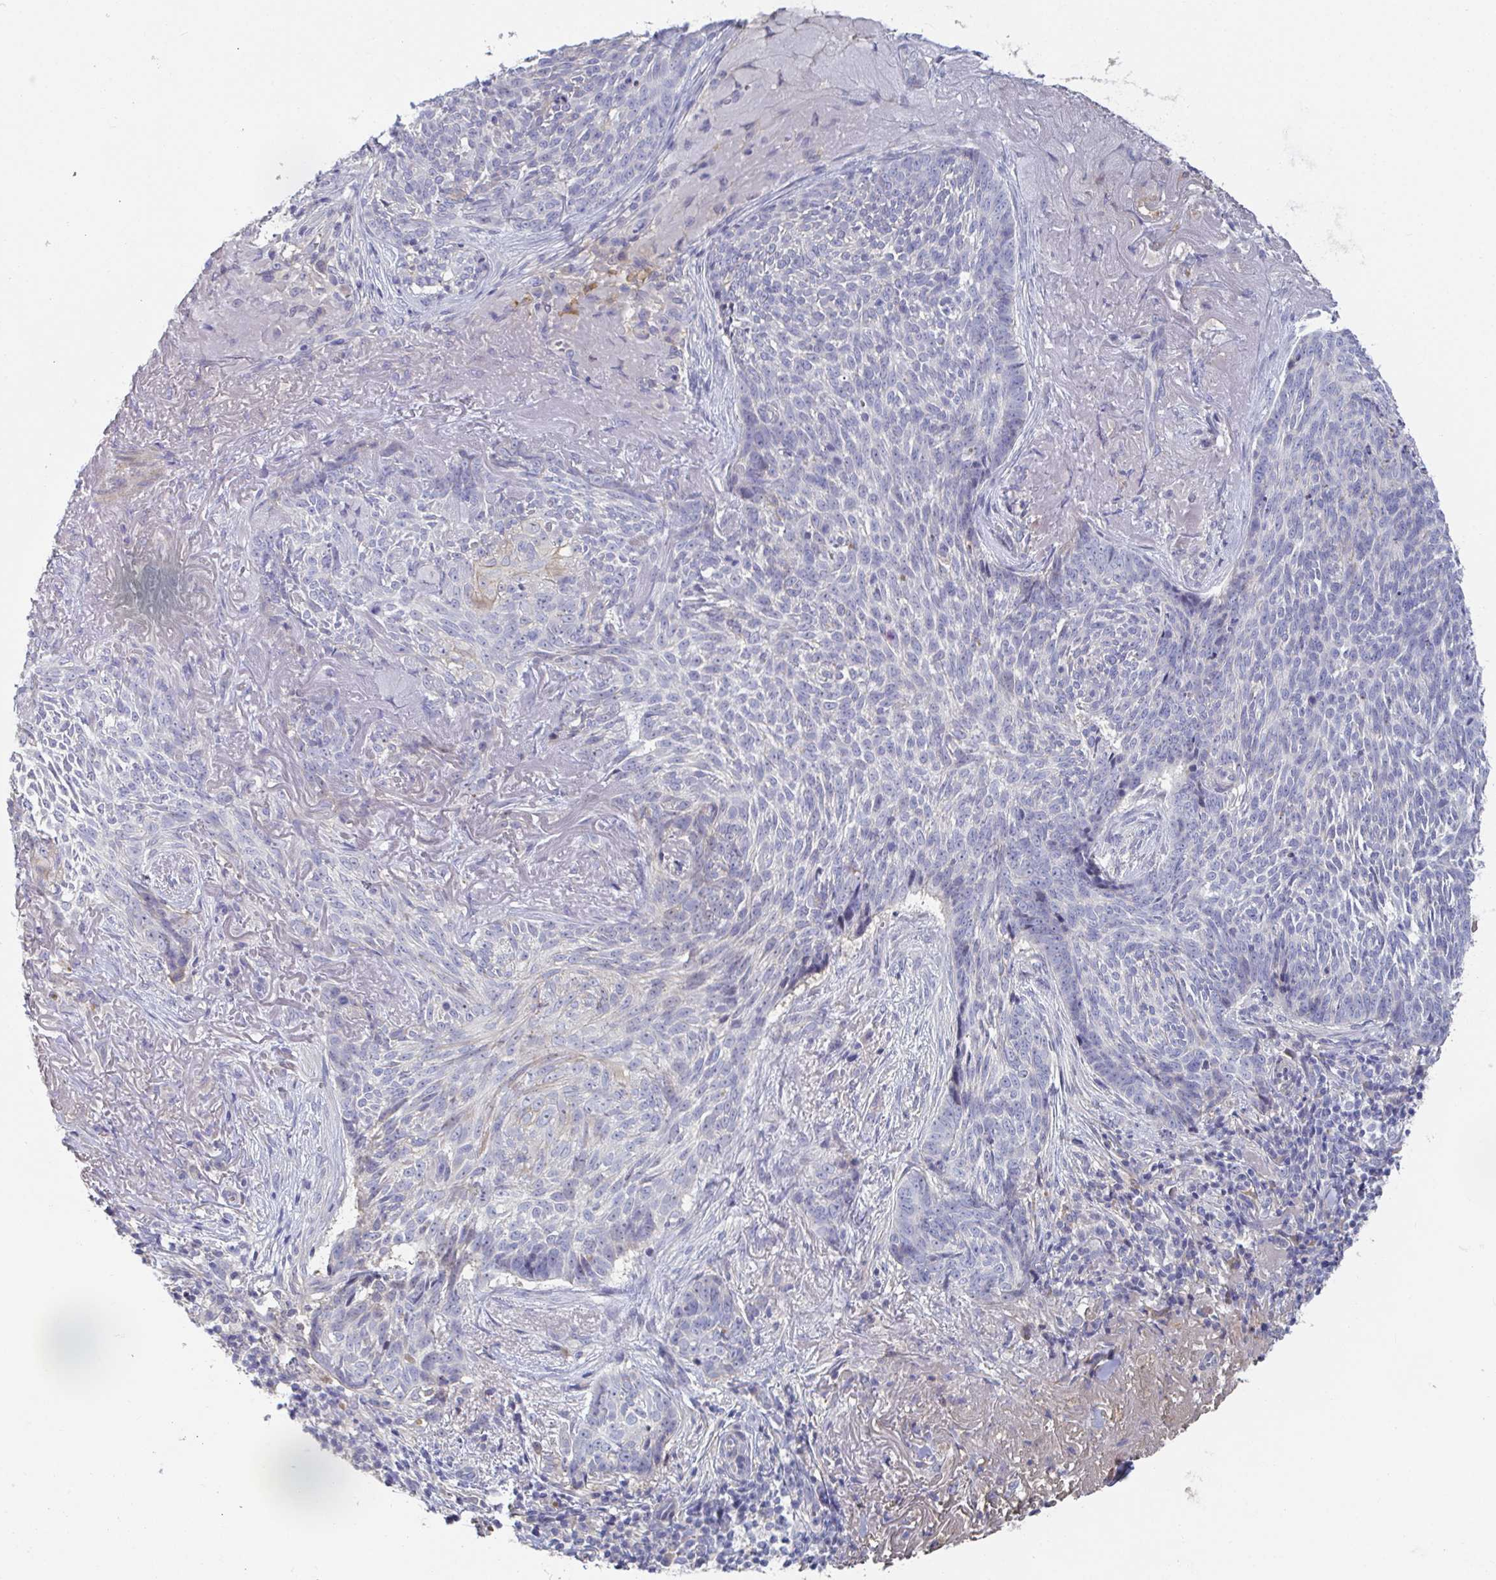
{"staining": {"intensity": "negative", "quantity": "none", "location": "none"}, "tissue": "skin cancer", "cell_type": "Tumor cells", "image_type": "cancer", "snomed": [{"axis": "morphology", "description": "Basal cell carcinoma"}, {"axis": "topography", "description": "Skin"}, {"axis": "topography", "description": "Skin of face"}], "caption": "There is no significant staining in tumor cells of skin cancer.", "gene": "ANO5", "patient": {"sex": "female", "age": 95}}